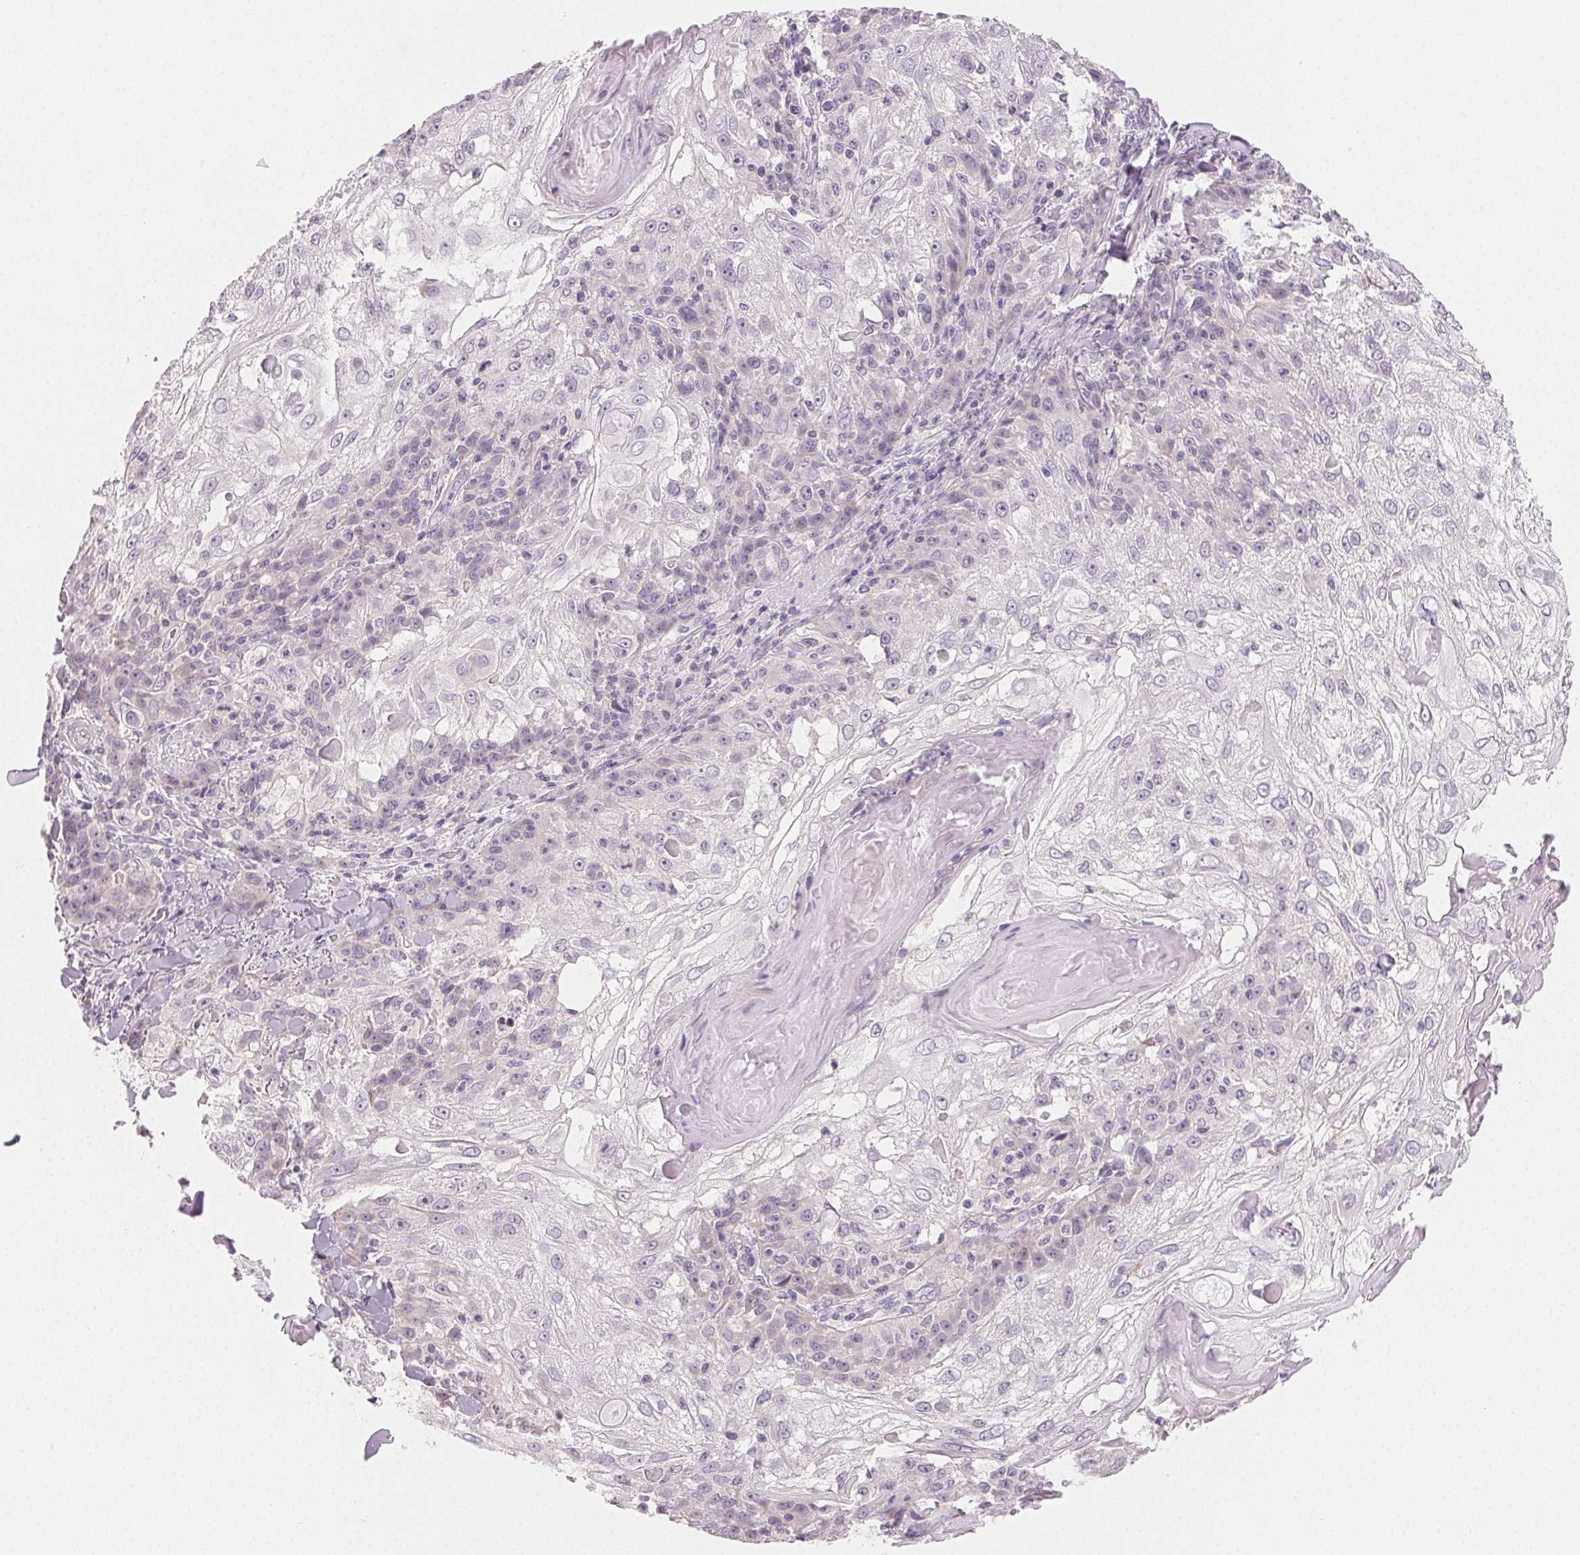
{"staining": {"intensity": "negative", "quantity": "none", "location": "none"}, "tissue": "skin cancer", "cell_type": "Tumor cells", "image_type": "cancer", "snomed": [{"axis": "morphology", "description": "Normal tissue, NOS"}, {"axis": "morphology", "description": "Squamous cell carcinoma, NOS"}, {"axis": "topography", "description": "Skin"}], "caption": "There is no significant staining in tumor cells of skin cancer (squamous cell carcinoma).", "gene": "MYBL1", "patient": {"sex": "female", "age": 83}}